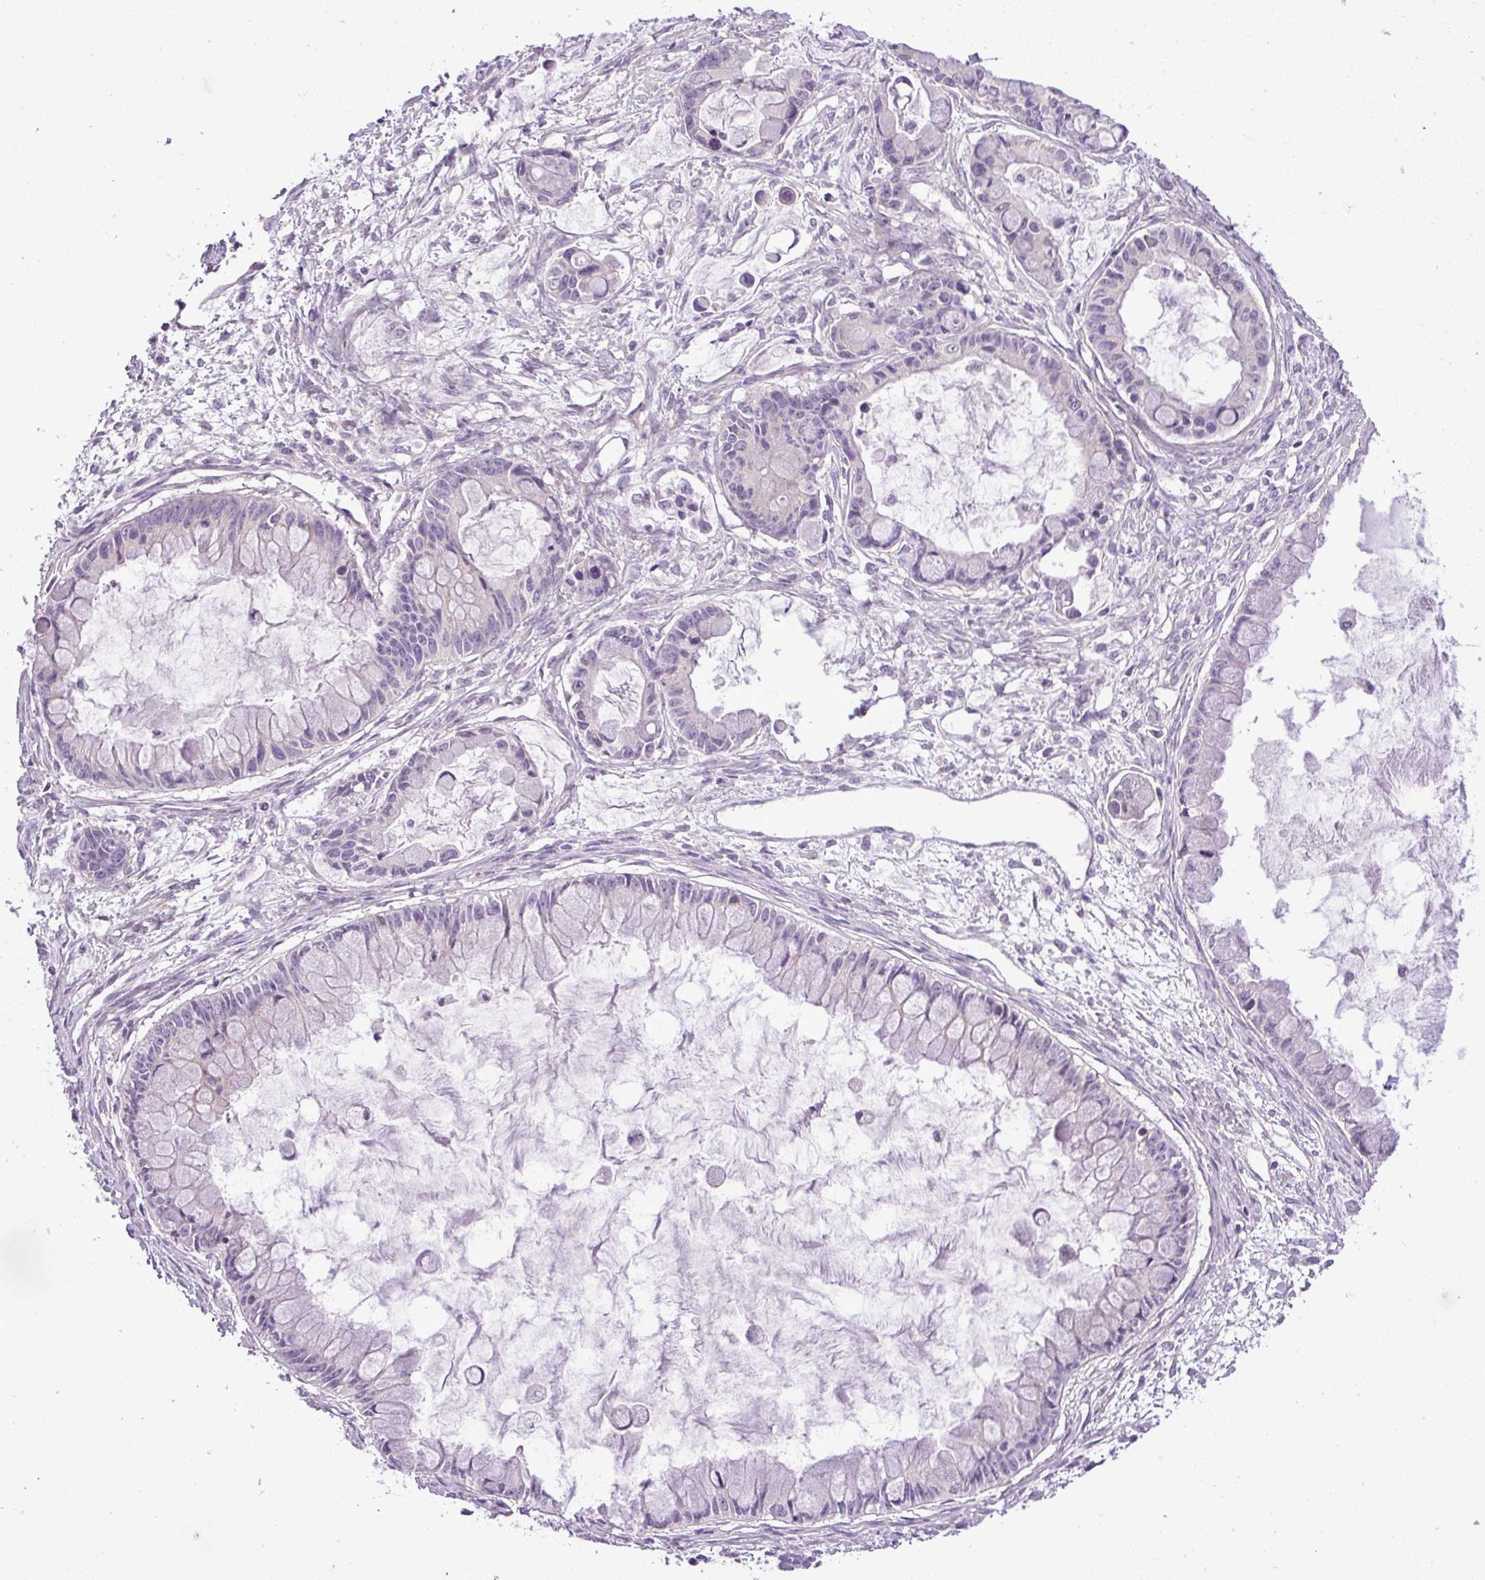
{"staining": {"intensity": "negative", "quantity": "none", "location": "none"}, "tissue": "ovarian cancer", "cell_type": "Tumor cells", "image_type": "cancer", "snomed": [{"axis": "morphology", "description": "Cystadenocarcinoma, mucinous, NOS"}, {"axis": "topography", "description": "Ovary"}], "caption": "Immunohistochemistry (IHC) image of neoplastic tissue: ovarian cancer stained with DAB exhibits no significant protein positivity in tumor cells.", "gene": "MOCS3", "patient": {"sex": "female", "age": 63}}